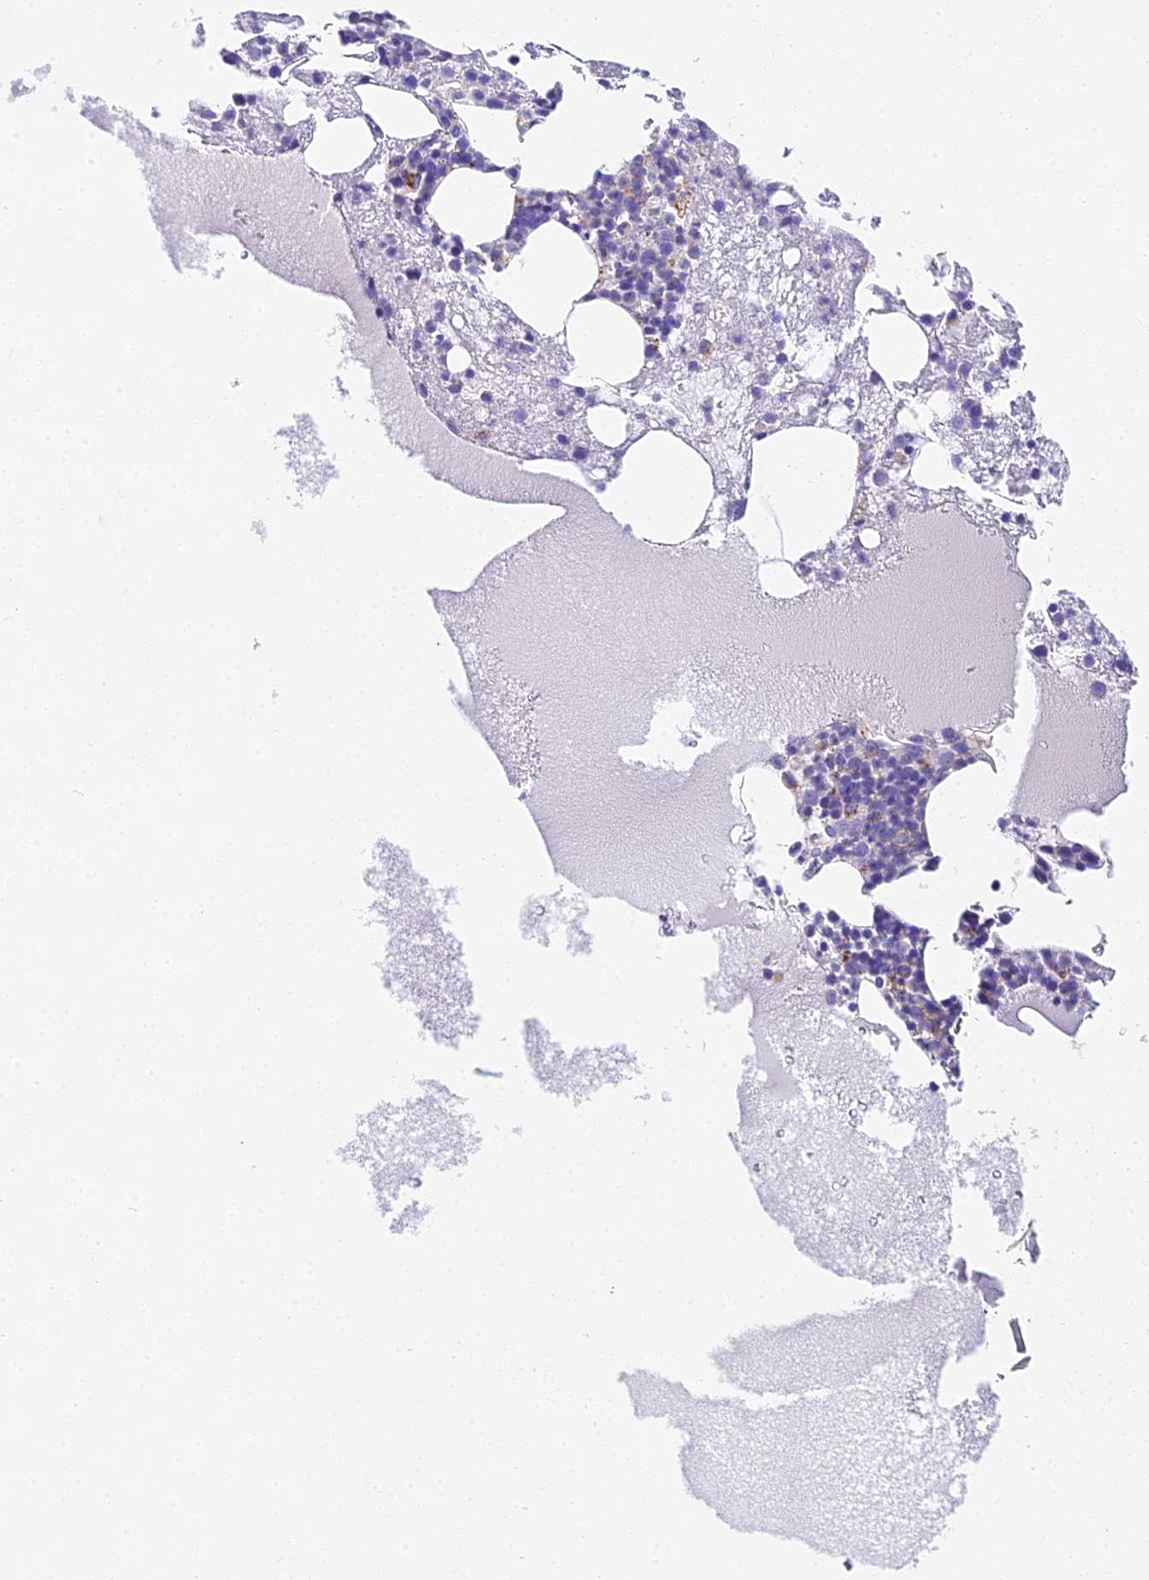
{"staining": {"intensity": "moderate", "quantity": "<25%", "location": "cytoplasmic/membranous"}, "tissue": "bone marrow", "cell_type": "Hematopoietic cells", "image_type": "normal", "snomed": [{"axis": "morphology", "description": "Normal tissue, NOS"}, {"axis": "topography", "description": "Bone marrow"}], "caption": "Protein expression by immunohistochemistry (IHC) reveals moderate cytoplasmic/membranous positivity in about <25% of hematopoietic cells in normal bone marrow. The staining was performed using DAB (3,3'-diaminobenzidine), with brown indicating positive protein expression. Nuclei are stained blue with hematoxylin.", "gene": "LYPD6", "patient": {"sex": "male", "age": 61}}